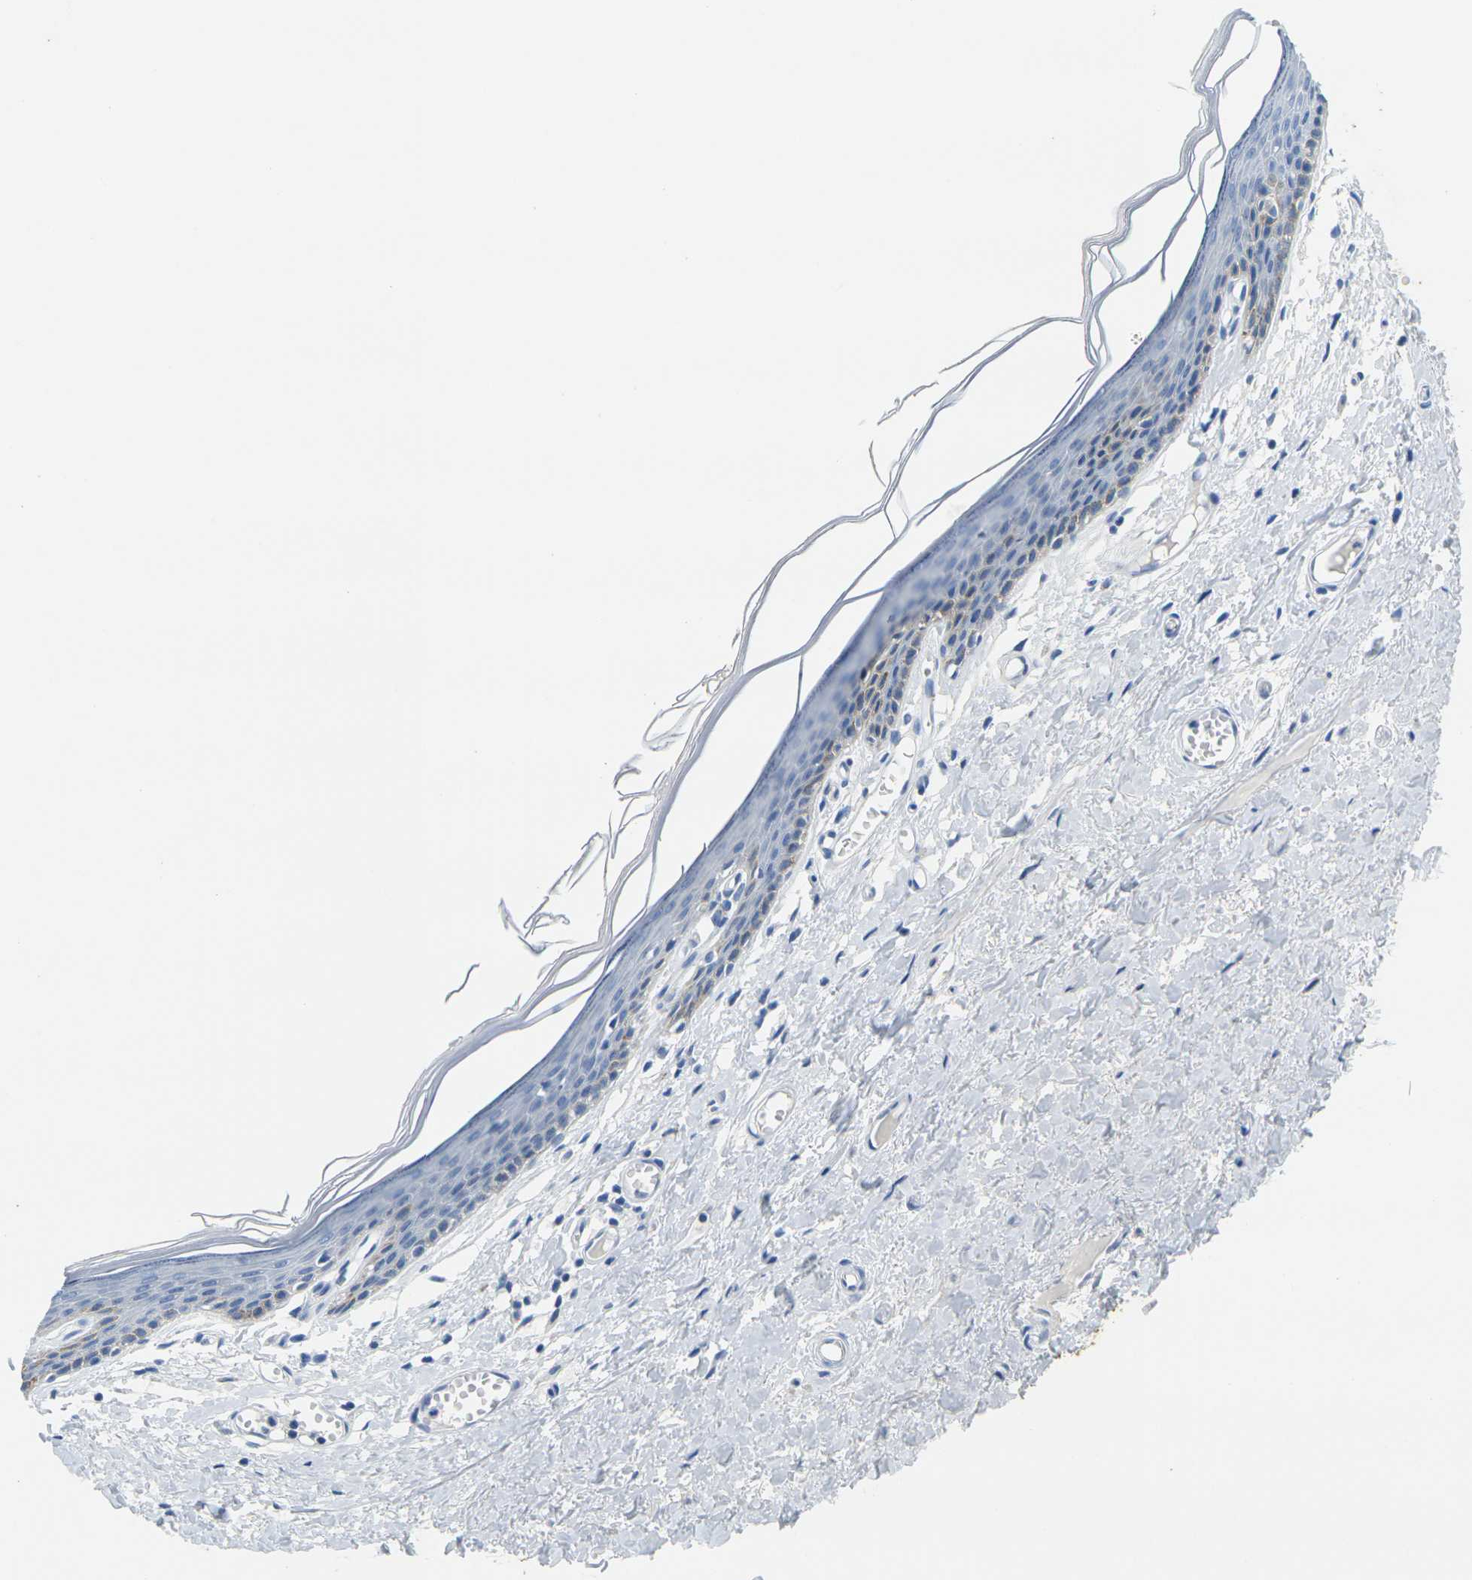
{"staining": {"intensity": "weak", "quantity": "<25%", "location": "cytoplasmic/membranous"}, "tissue": "skin", "cell_type": "Epidermal cells", "image_type": "normal", "snomed": [{"axis": "morphology", "description": "Normal tissue, NOS"}, {"axis": "topography", "description": "Vulva"}], "caption": "Protein analysis of normal skin displays no significant expression in epidermal cells.", "gene": "FAM3D", "patient": {"sex": "female", "age": 54}}